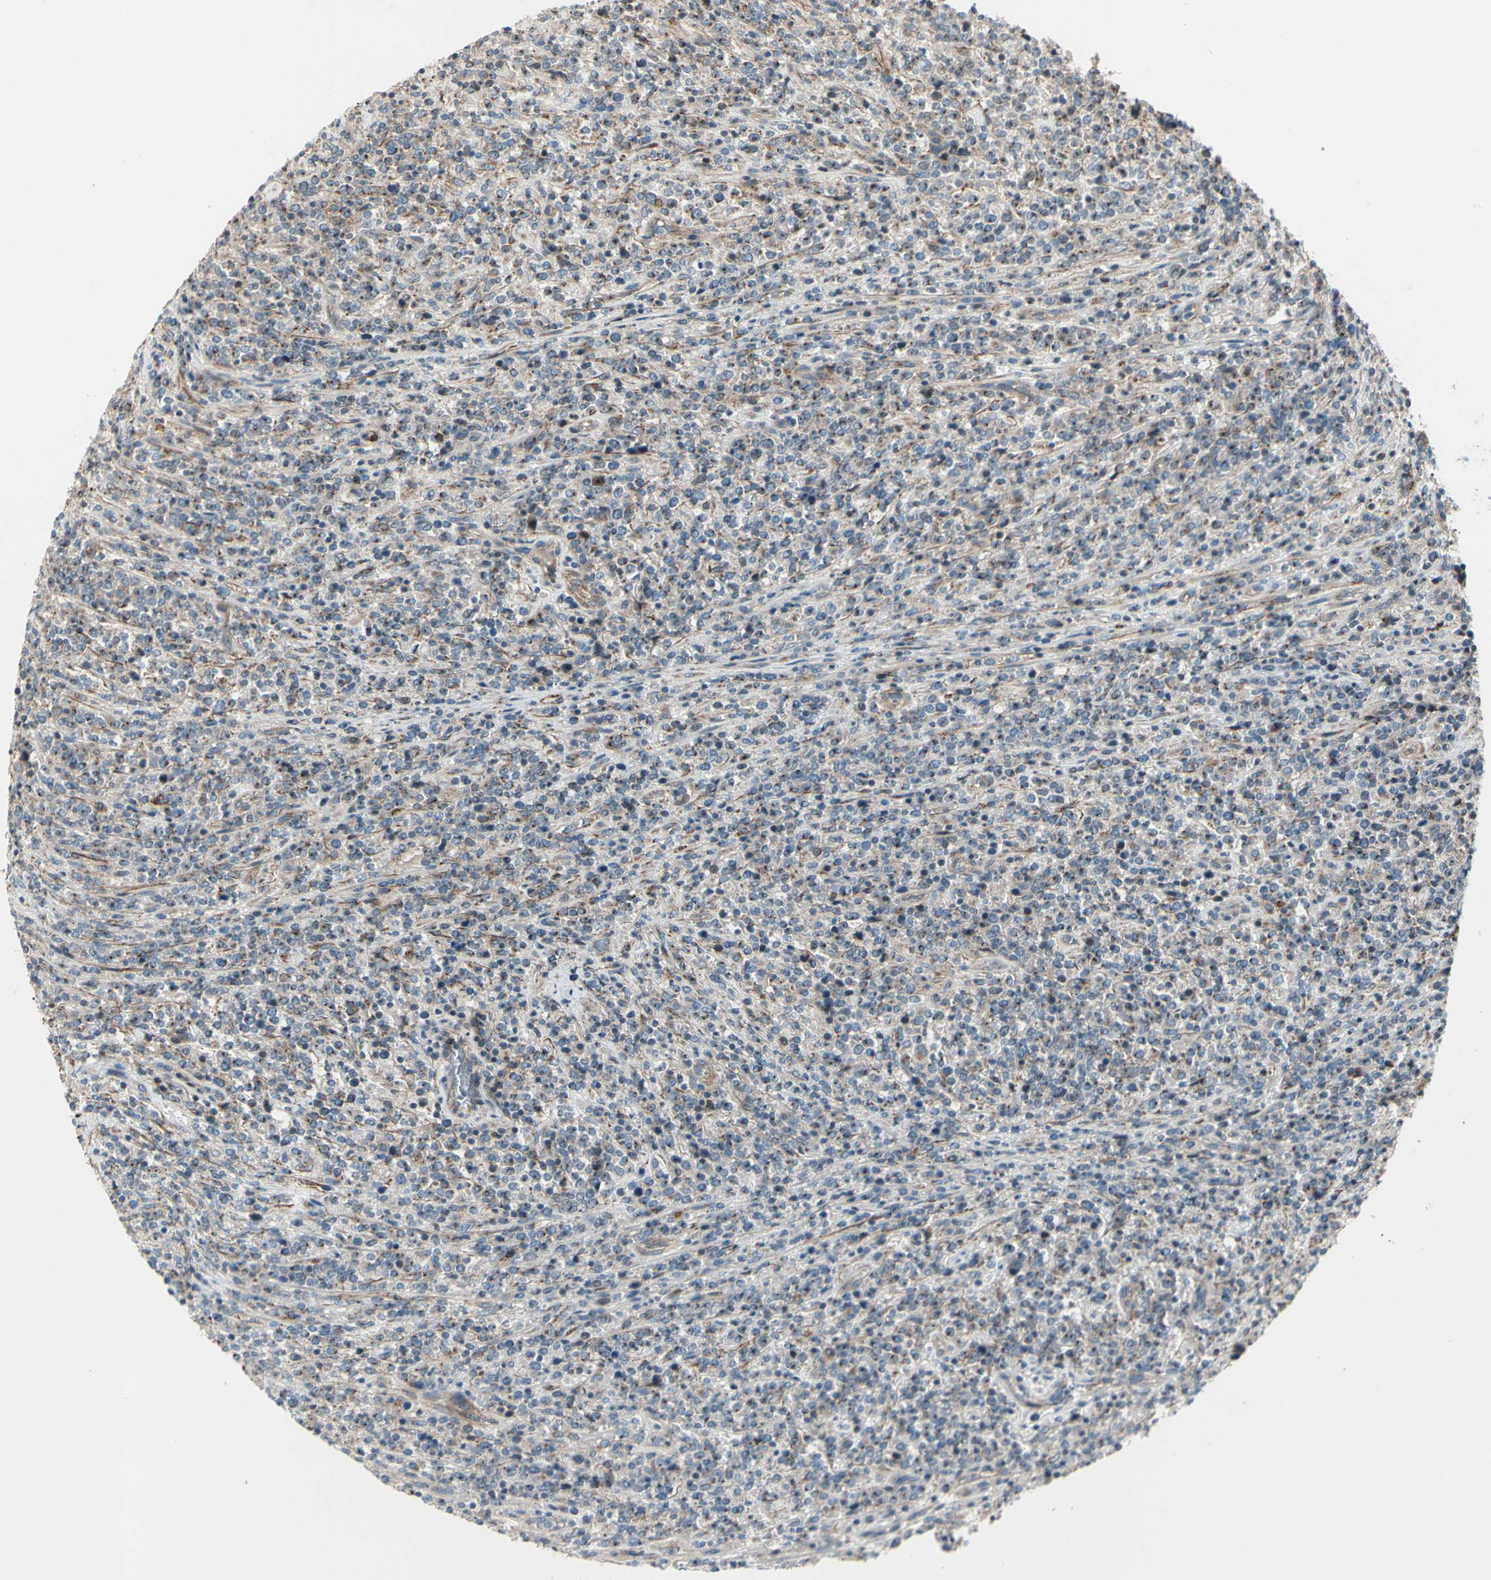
{"staining": {"intensity": "moderate", "quantity": "25%-75%", "location": "cytoplasmic/membranous"}, "tissue": "lymphoma", "cell_type": "Tumor cells", "image_type": "cancer", "snomed": [{"axis": "morphology", "description": "Malignant lymphoma, non-Hodgkin's type, High grade"}, {"axis": "topography", "description": "Soft tissue"}], "caption": "This is a photomicrograph of immunohistochemistry staining of high-grade malignant lymphoma, non-Hodgkin's type, which shows moderate staining in the cytoplasmic/membranous of tumor cells.", "gene": "ABCA3", "patient": {"sex": "male", "age": 18}}